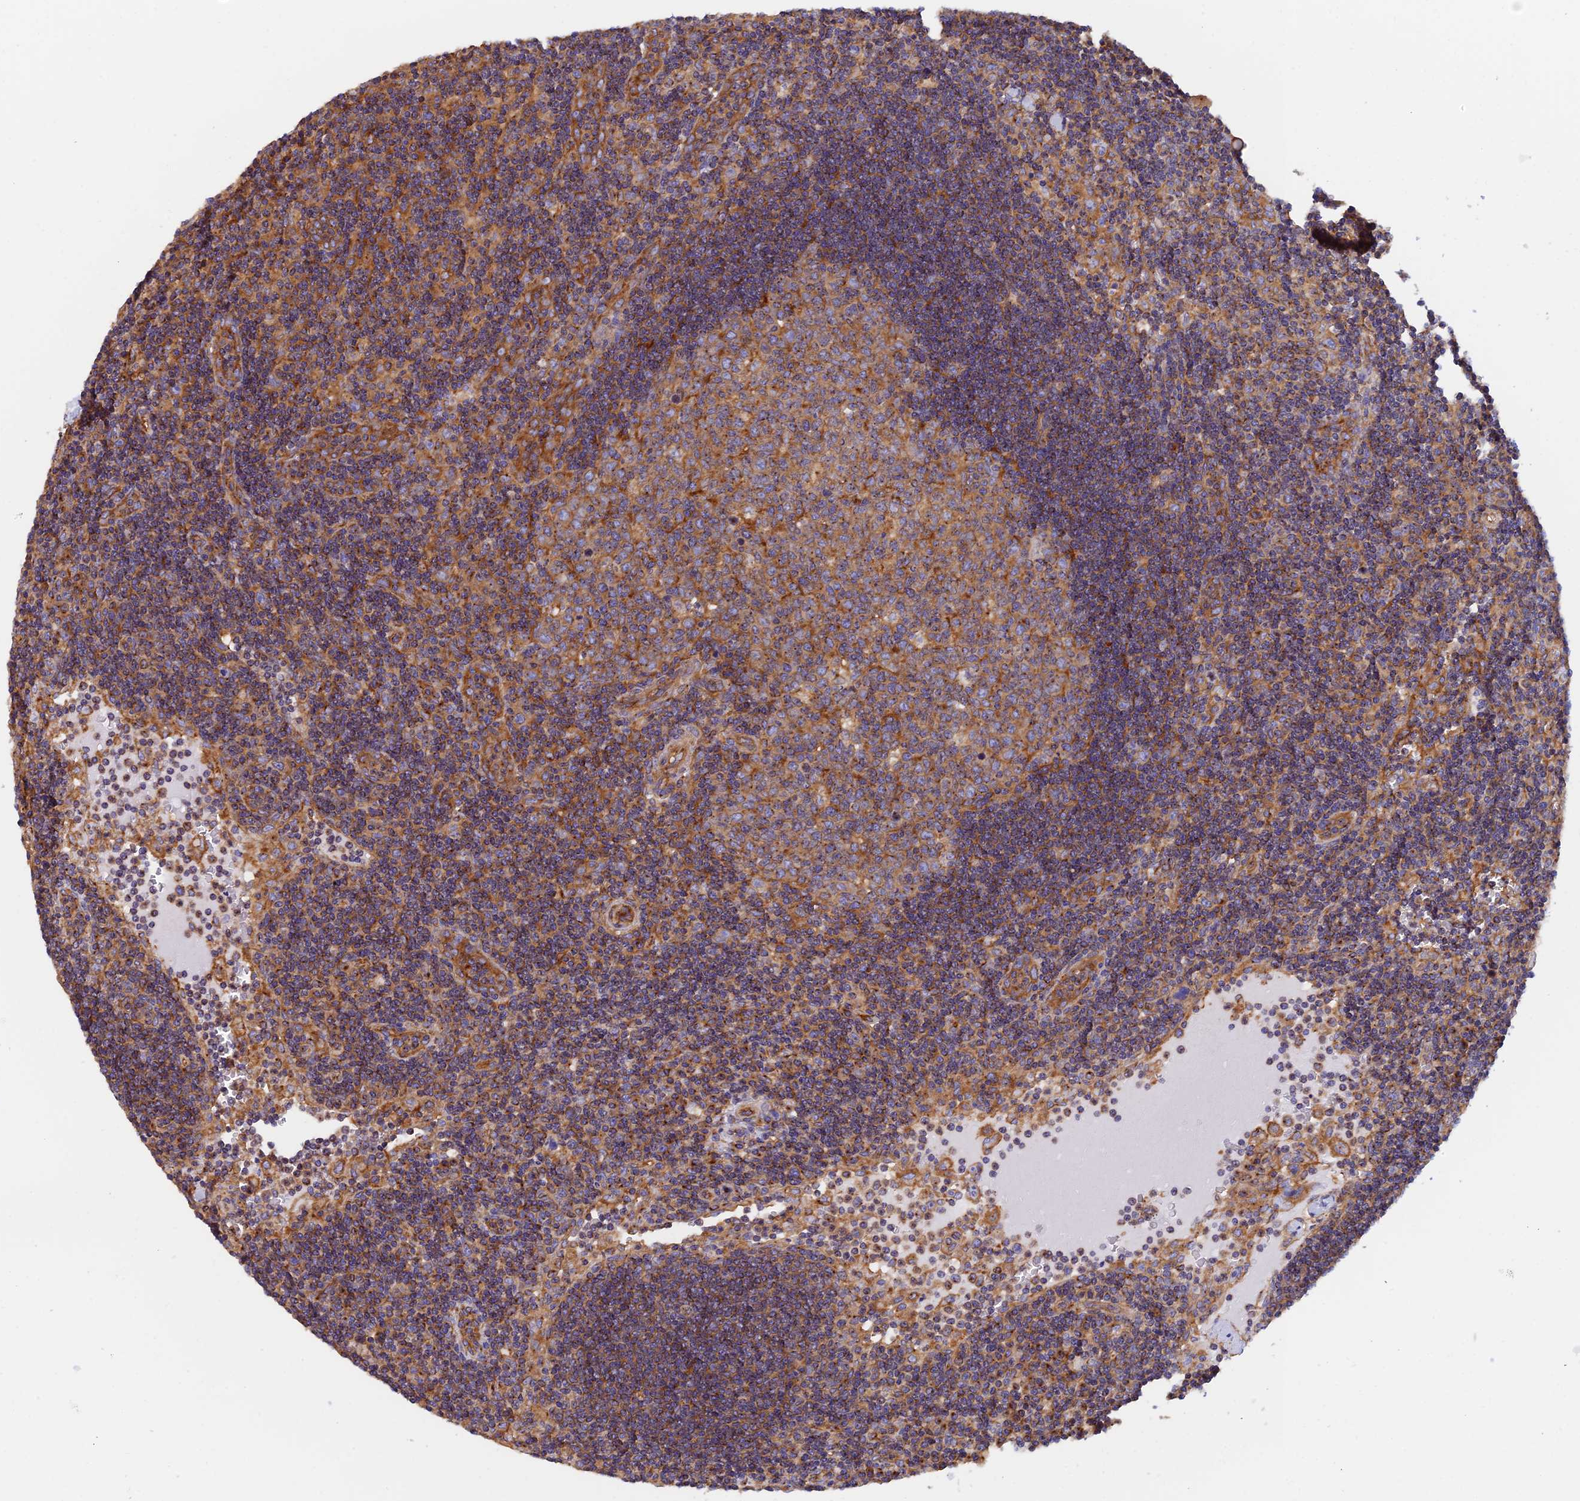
{"staining": {"intensity": "moderate", "quantity": "25%-75%", "location": "cytoplasmic/membranous"}, "tissue": "lymph node", "cell_type": "Germinal center cells", "image_type": "normal", "snomed": [{"axis": "morphology", "description": "Normal tissue, NOS"}, {"axis": "topography", "description": "Lymph node"}], "caption": "Immunohistochemistry (IHC) (DAB (3,3'-diaminobenzidine)) staining of unremarkable lymph node reveals moderate cytoplasmic/membranous protein staining in about 25%-75% of germinal center cells.", "gene": "DCTN2", "patient": {"sex": "female", "age": 32}}